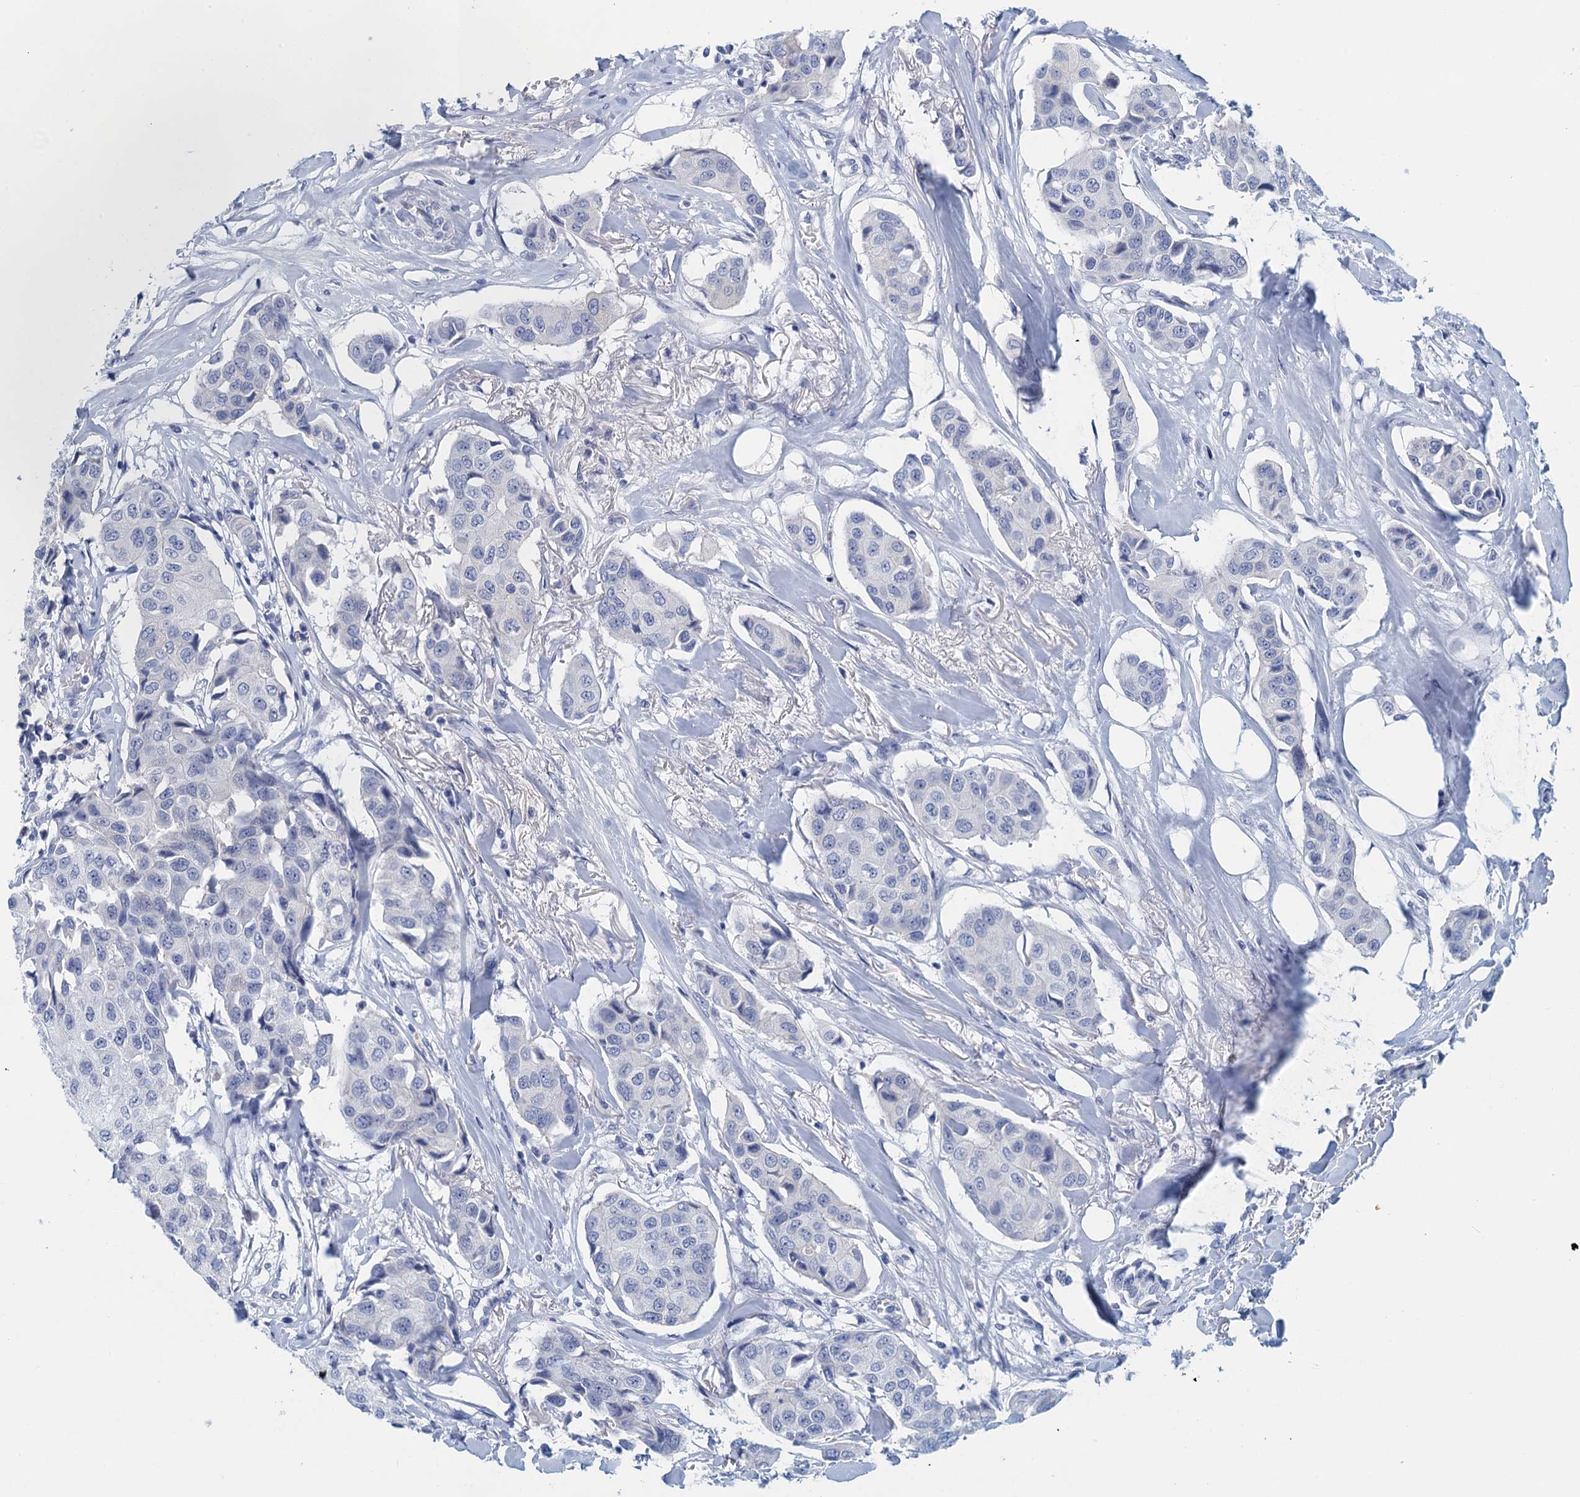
{"staining": {"intensity": "negative", "quantity": "none", "location": "none"}, "tissue": "breast cancer", "cell_type": "Tumor cells", "image_type": "cancer", "snomed": [{"axis": "morphology", "description": "Duct carcinoma"}, {"axis": "topography", "description": "Breast"}], "caption": "DAB (3,3'-diaminobenzidine) immunohistochemical staining of intraductal carcinoma (breast) demonstrates no significant expression in tumor cells.", "gene": "CYP51A1", "patient": {"sex": "female", "age": 80}}